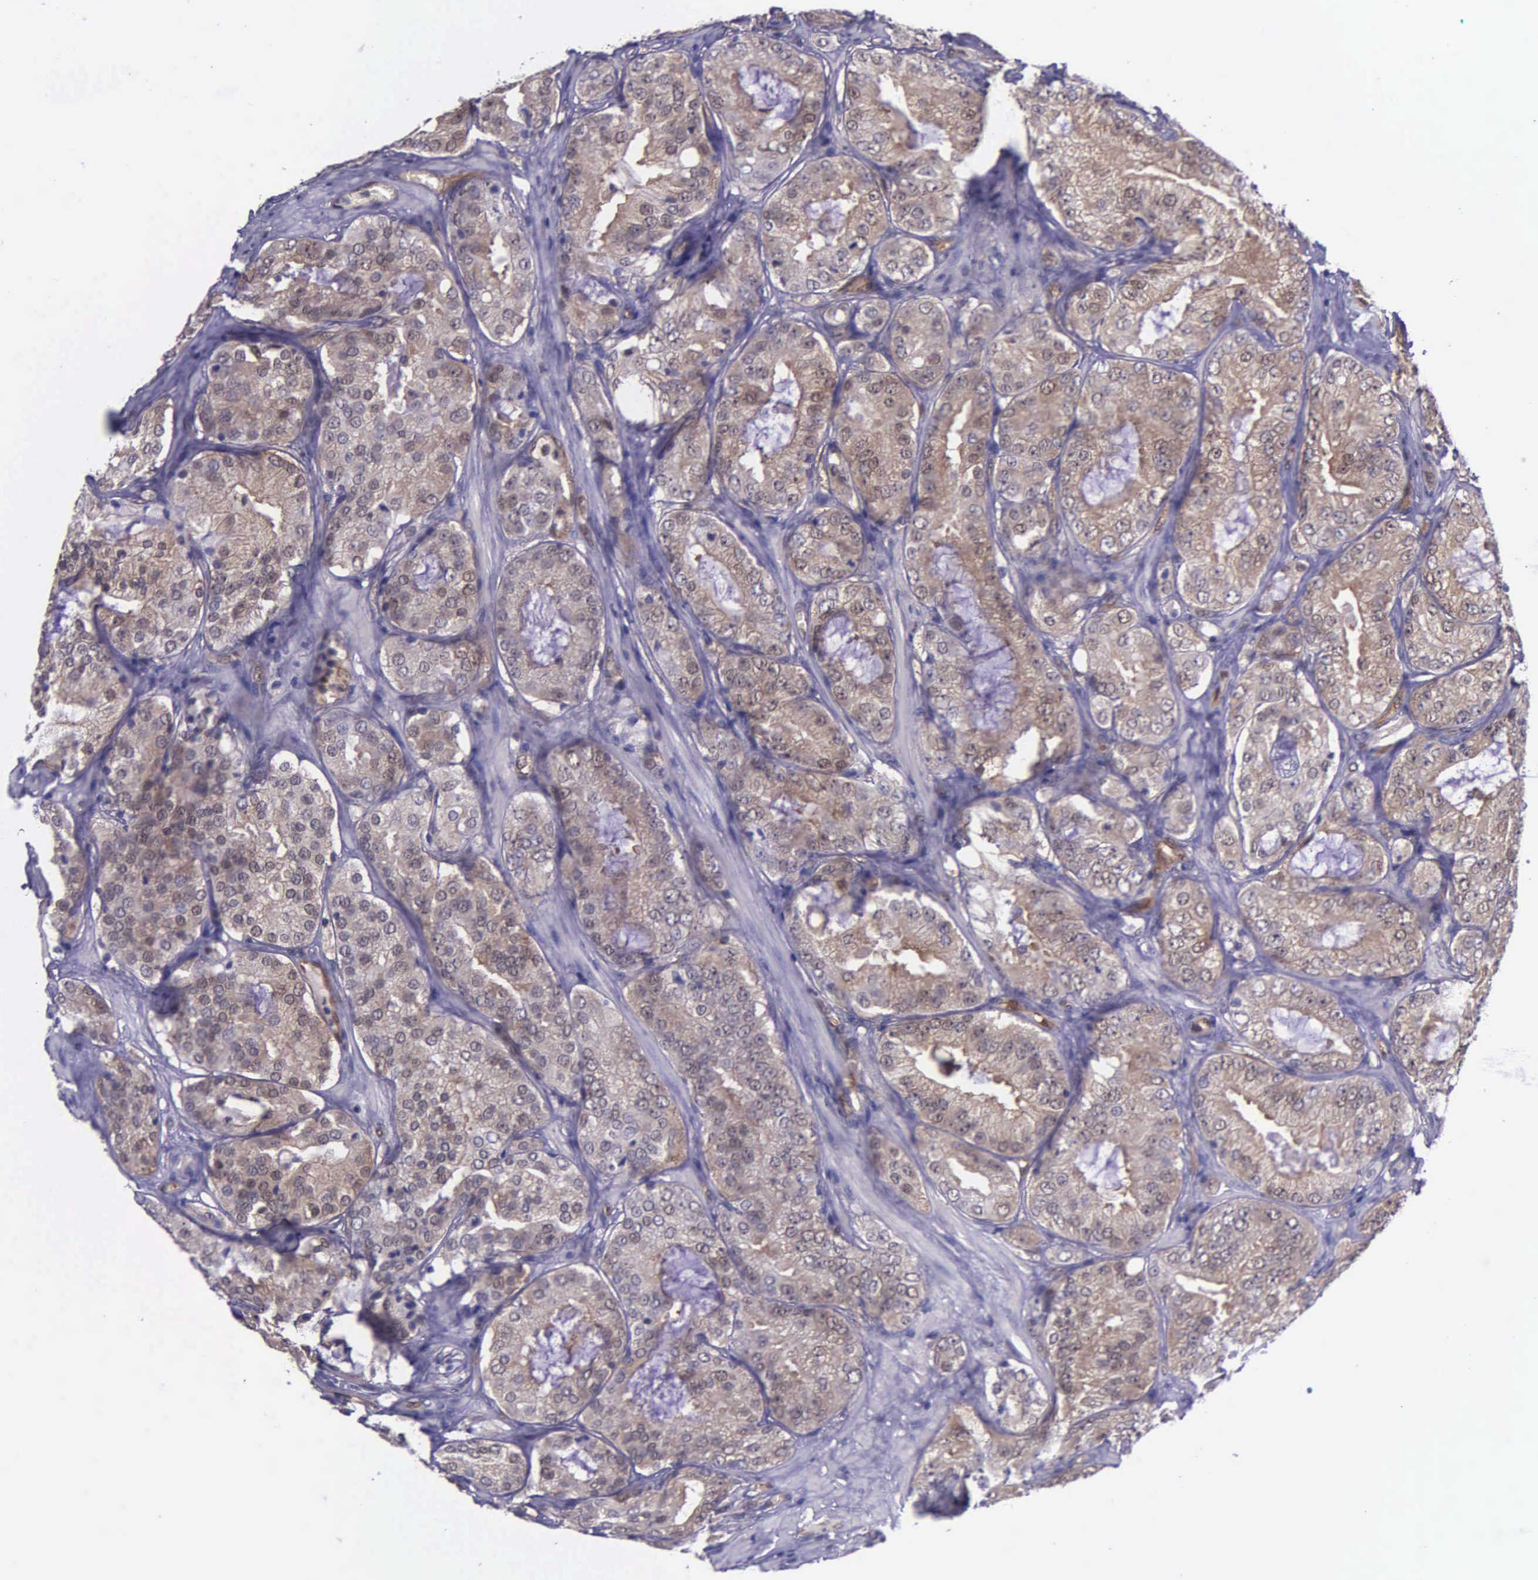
{"staining": {"intensity": "moderate", "quantity": ">75%", "location": "cytoplasmic/membranous"}, "tissue": "prostate cancer", "cell_type": "Tumor cells", "image_type": "cancer", "snomed": [{"axis": "morphology", "description": "Adenocarcinoma, Medium grade"}, {"axis": "topography", "description": "Prostate"}], "caption": "This photomicrograph exhibits immunohistochemistry staining of adenocarcinoma (medium-grade) (prostate), with medium moderate cytoplasmic/membranous staining in approximately >75% of tumor cells.", "gene": "GMPR2", "patient": {"sex": "male", "age": 60}}